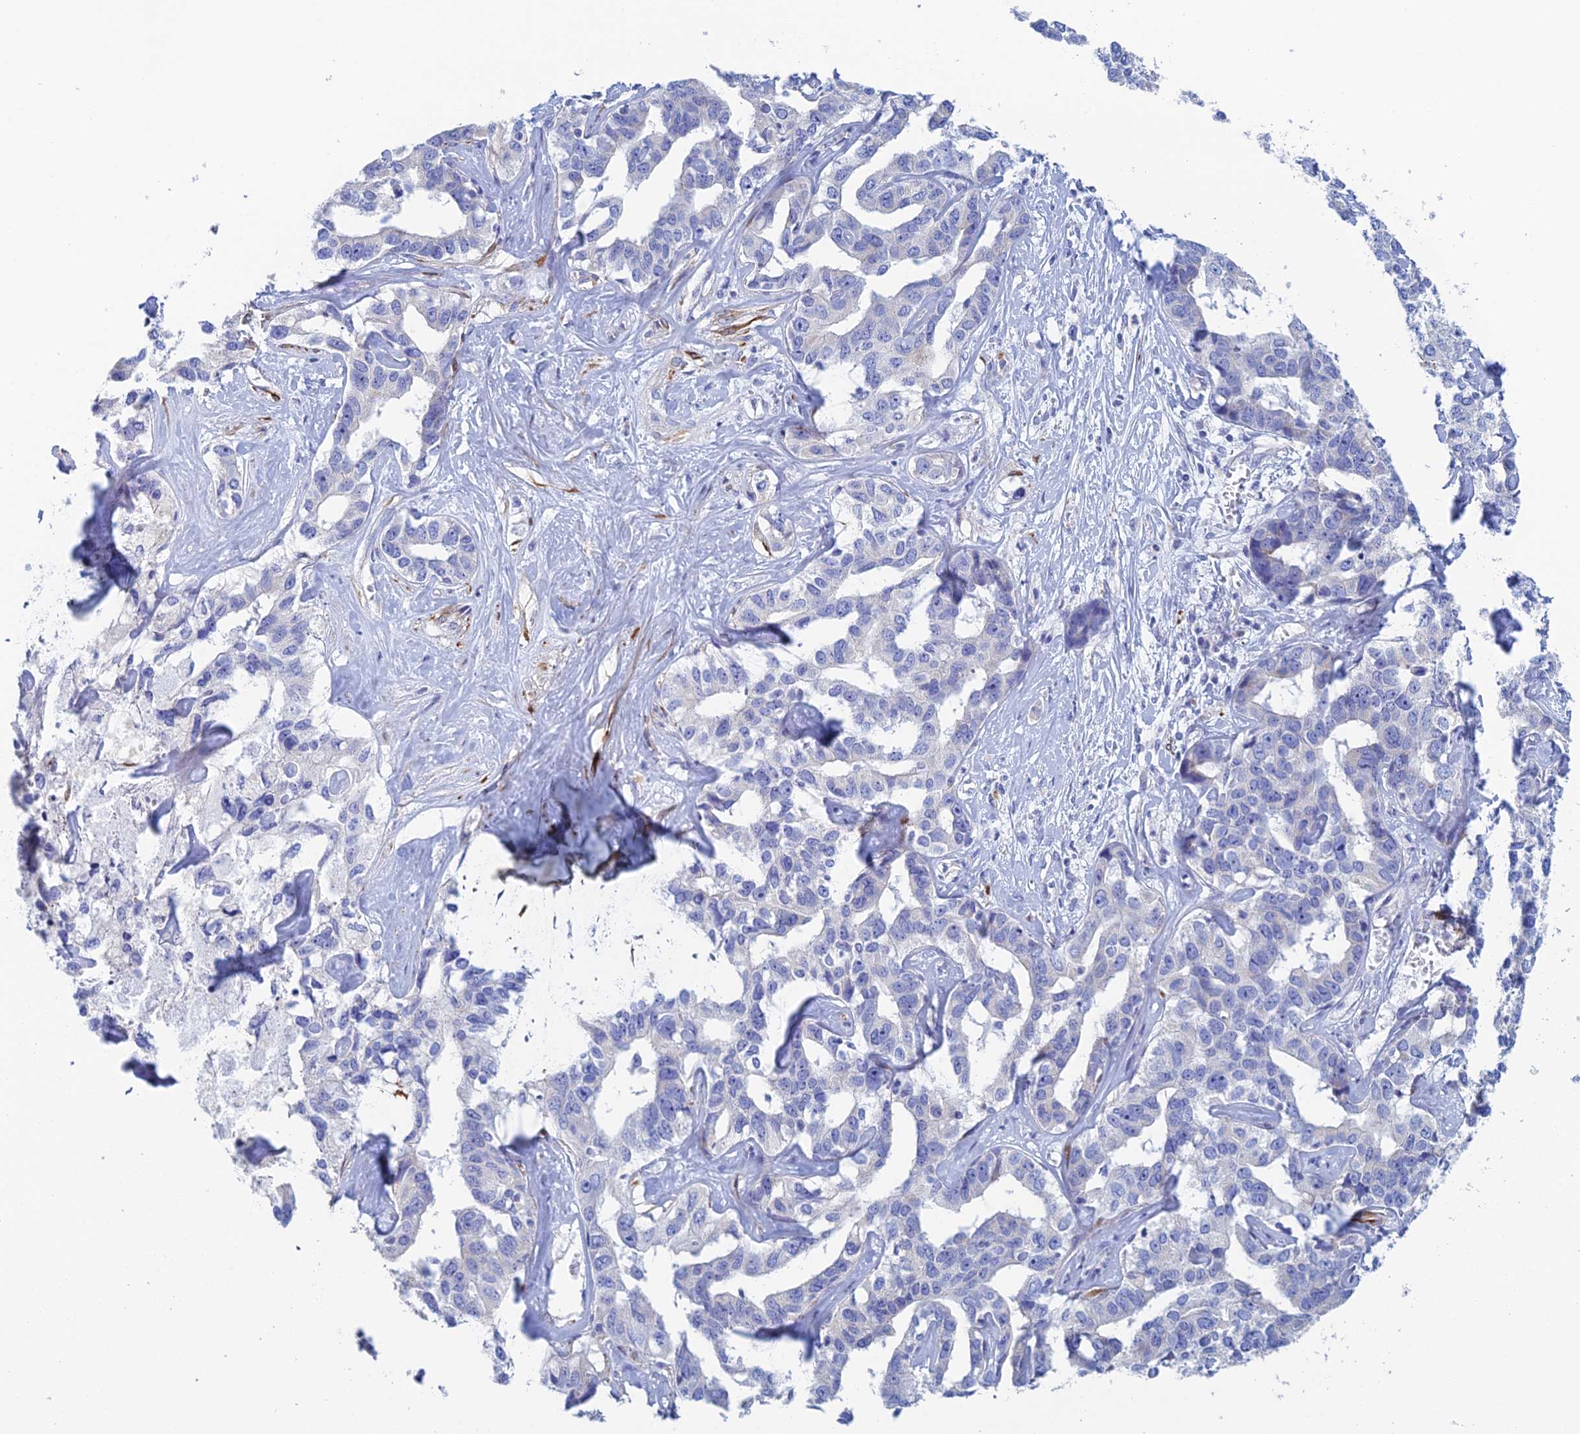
{"staining": {"intensity": "negative", "quantity": "none", "location": "none"}, "tissue": "liver cancer", "cell_type": "Tumor cells", "image_type": "cancer", "snomed": [{"axis": "morphology", "description": "Cholangiocarcinoma"}, {"axis": "topography", "description": "Liver"}], "caption": "This is a photomicrograph of IHC staining of liver cancer, which shows no staining in tumor cells. The staining is performed using DAB brown chromogen with nuclei counter-stained in using hematoxylin.", "gene": "PCDHA8", "patient": {"sex": "male", "age": 59}}